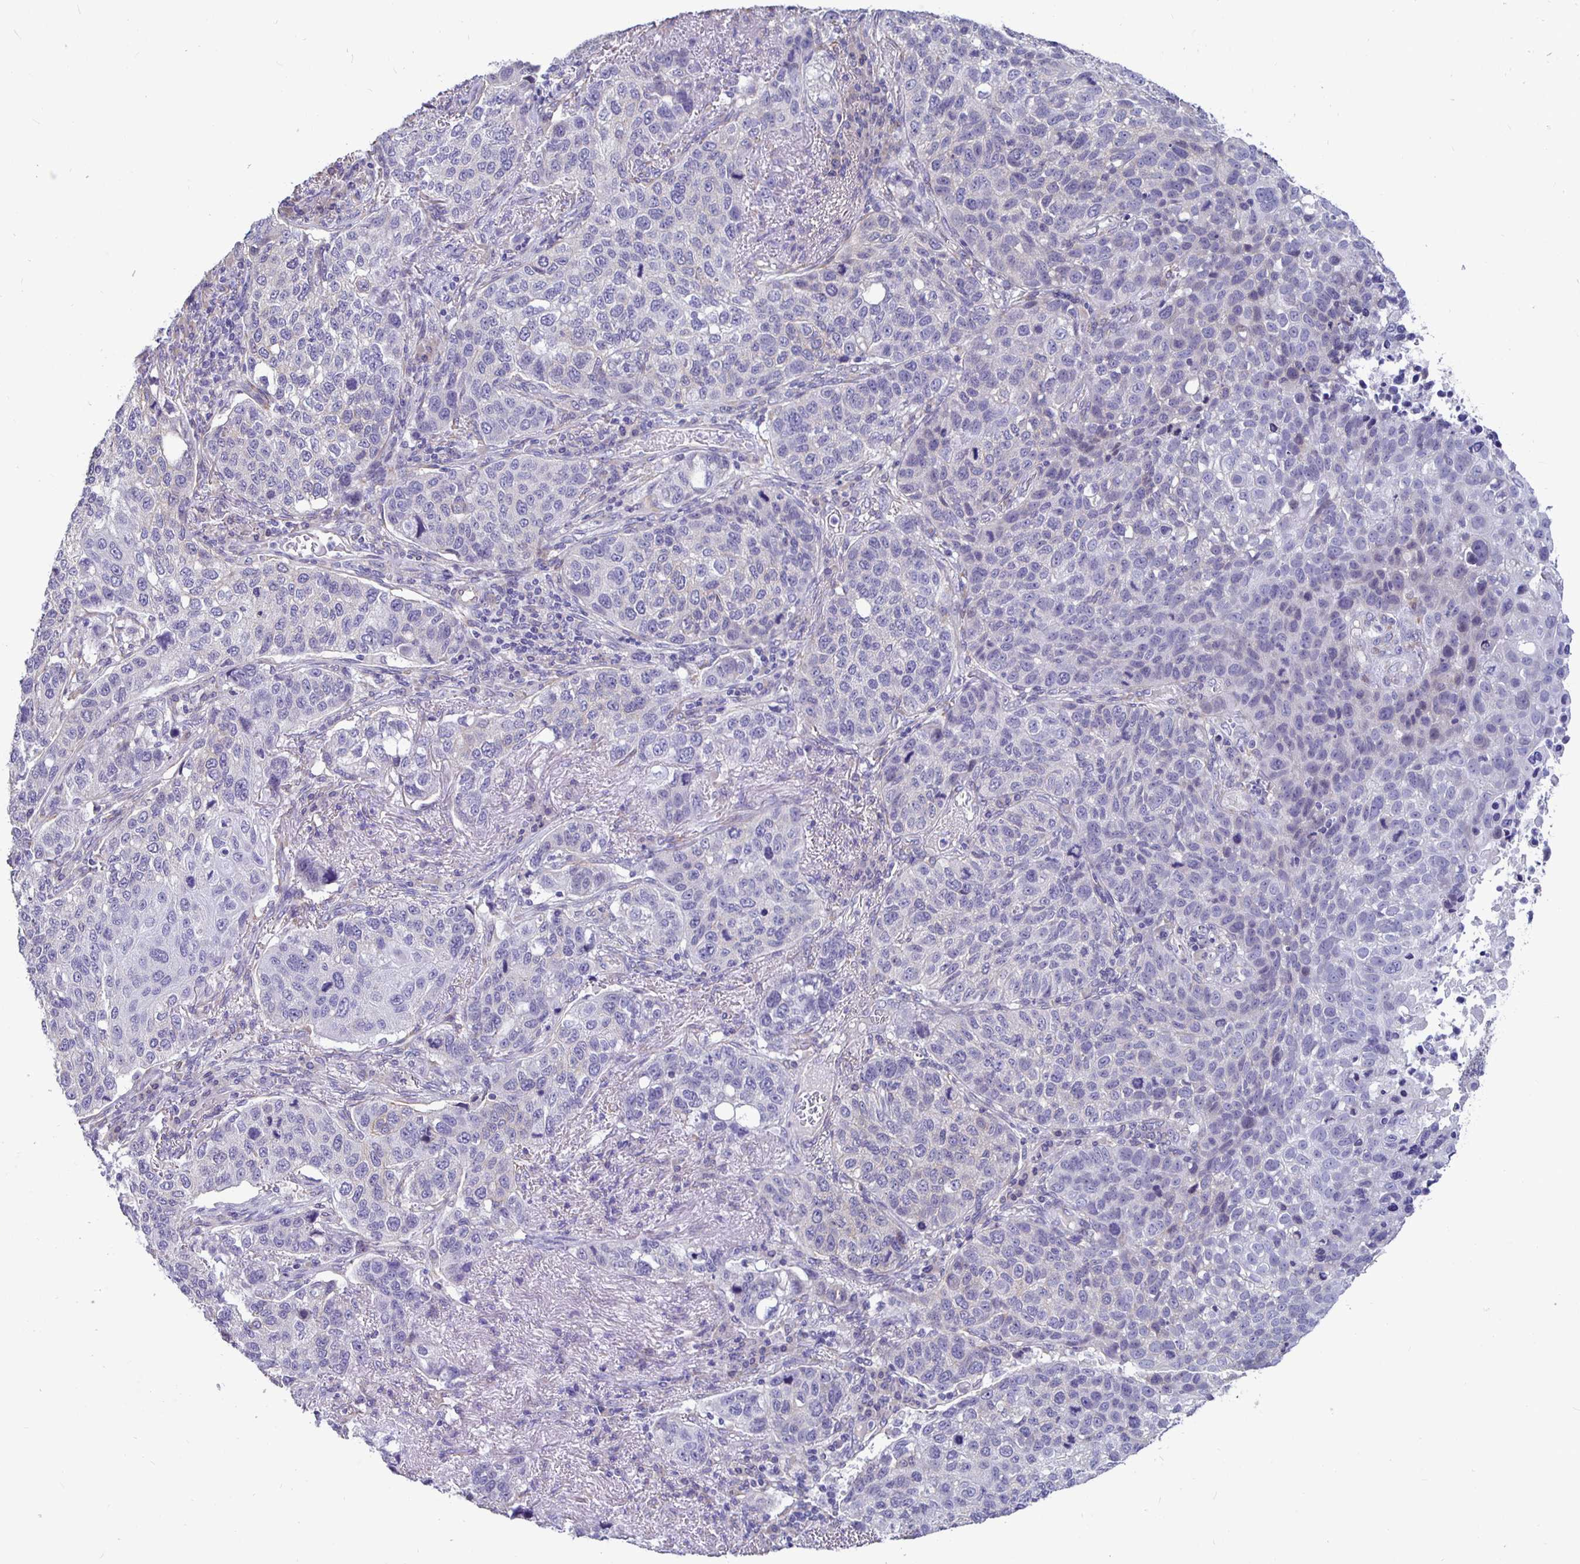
{"staining": {"intensity": "negative", "quantity": "none", "location": "none"}, "tissue": "lung cancer", "cell_type": "Tumor cells", "image_type": "cancer", "snomed": [{"axis": "morphology", "description": "Squamous cell carcinoma, NOS"}, {"axis": "topography", "description": "Lymph node"}, {"axis": "topography", "description": "Lung"}], "caption": "The photomicrograph demonstrates no staining of tumor cells in lung squamous cell carcinoma.", "gene": "DNAI2", "patient": {"sex": "male", "age": 61}}